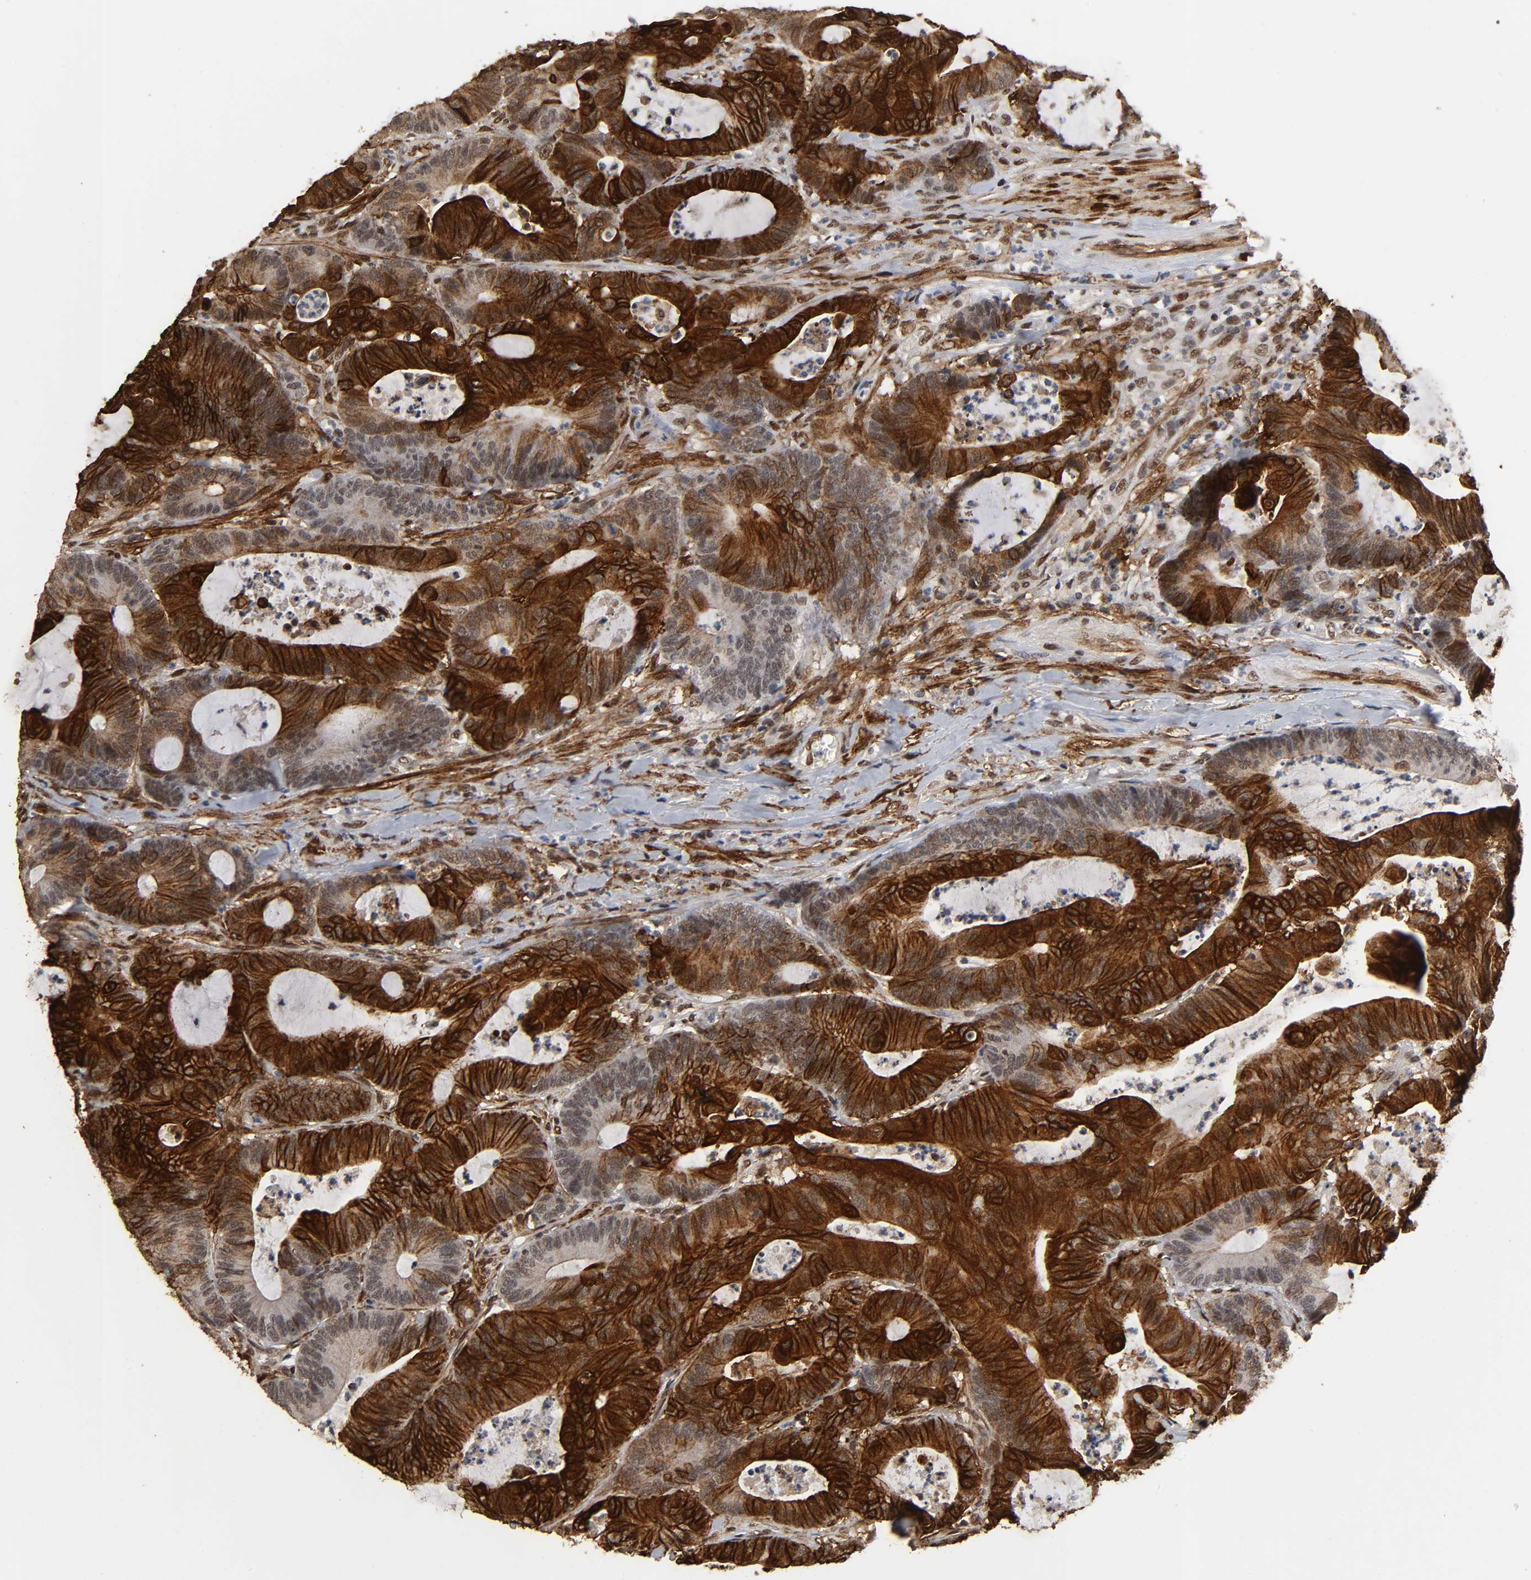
{"staining": {"intensity": "strong", "quantity": "25%-75%", "location": "cytoplasmic/membranous,nuclear"}, "tissue": "colorectal cancer", "cell_type": "Tumor cells", "image_type": "cancer", "snomed": [{"axis": "morphology", "description": "Adenocarcinoma, NOS"}, {"axis": "topography", "description": "Colon"}], "caption": "The immunohistochemical stain highlights strong cytoplasmic/membranous and nuclear staining in tumor cells of colorectal cancer (adenocarcinoma) tissue.", "gene": "AHNAK2", "patient": {"sex": "female", "age": 84}}